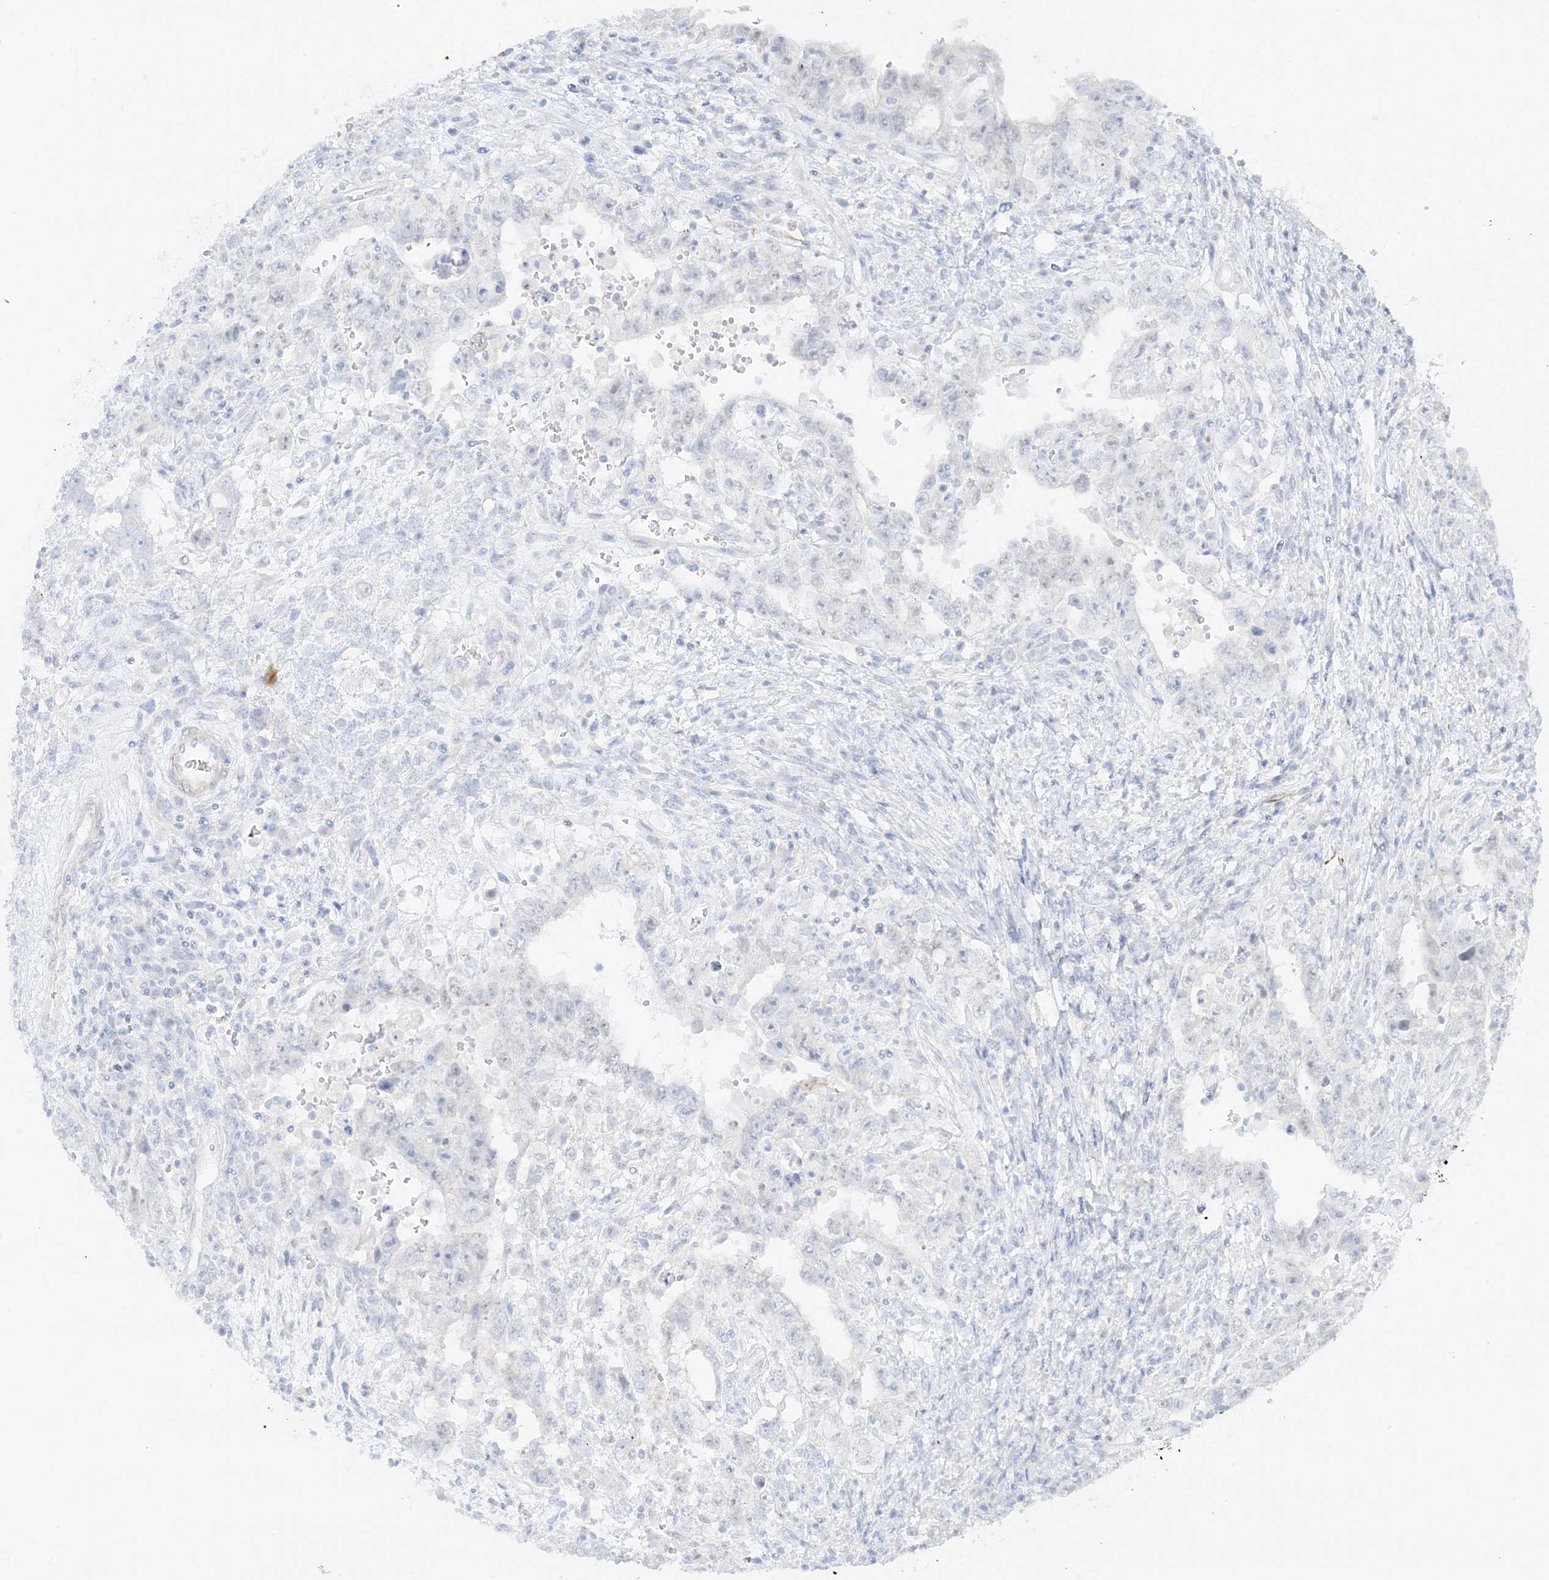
{"staining": {"intensity": "negative", "quantity": "none", "location": "none"}, "tissue": "testis cancer", "cell_type": "Tumor cells", "image_type": "cancer", "snomed": [{"axis": "morphology", "description": "Carcinoma, Embryonal, NOS"}, {"axis": "topography", "description": "Testis"}], "caption": "The histopathology image reveals no staining of tumor cells in embryonal carcinoma (testis).", "gene": "SLC22A13", "patient": {"sex": "male", "age": 26}}